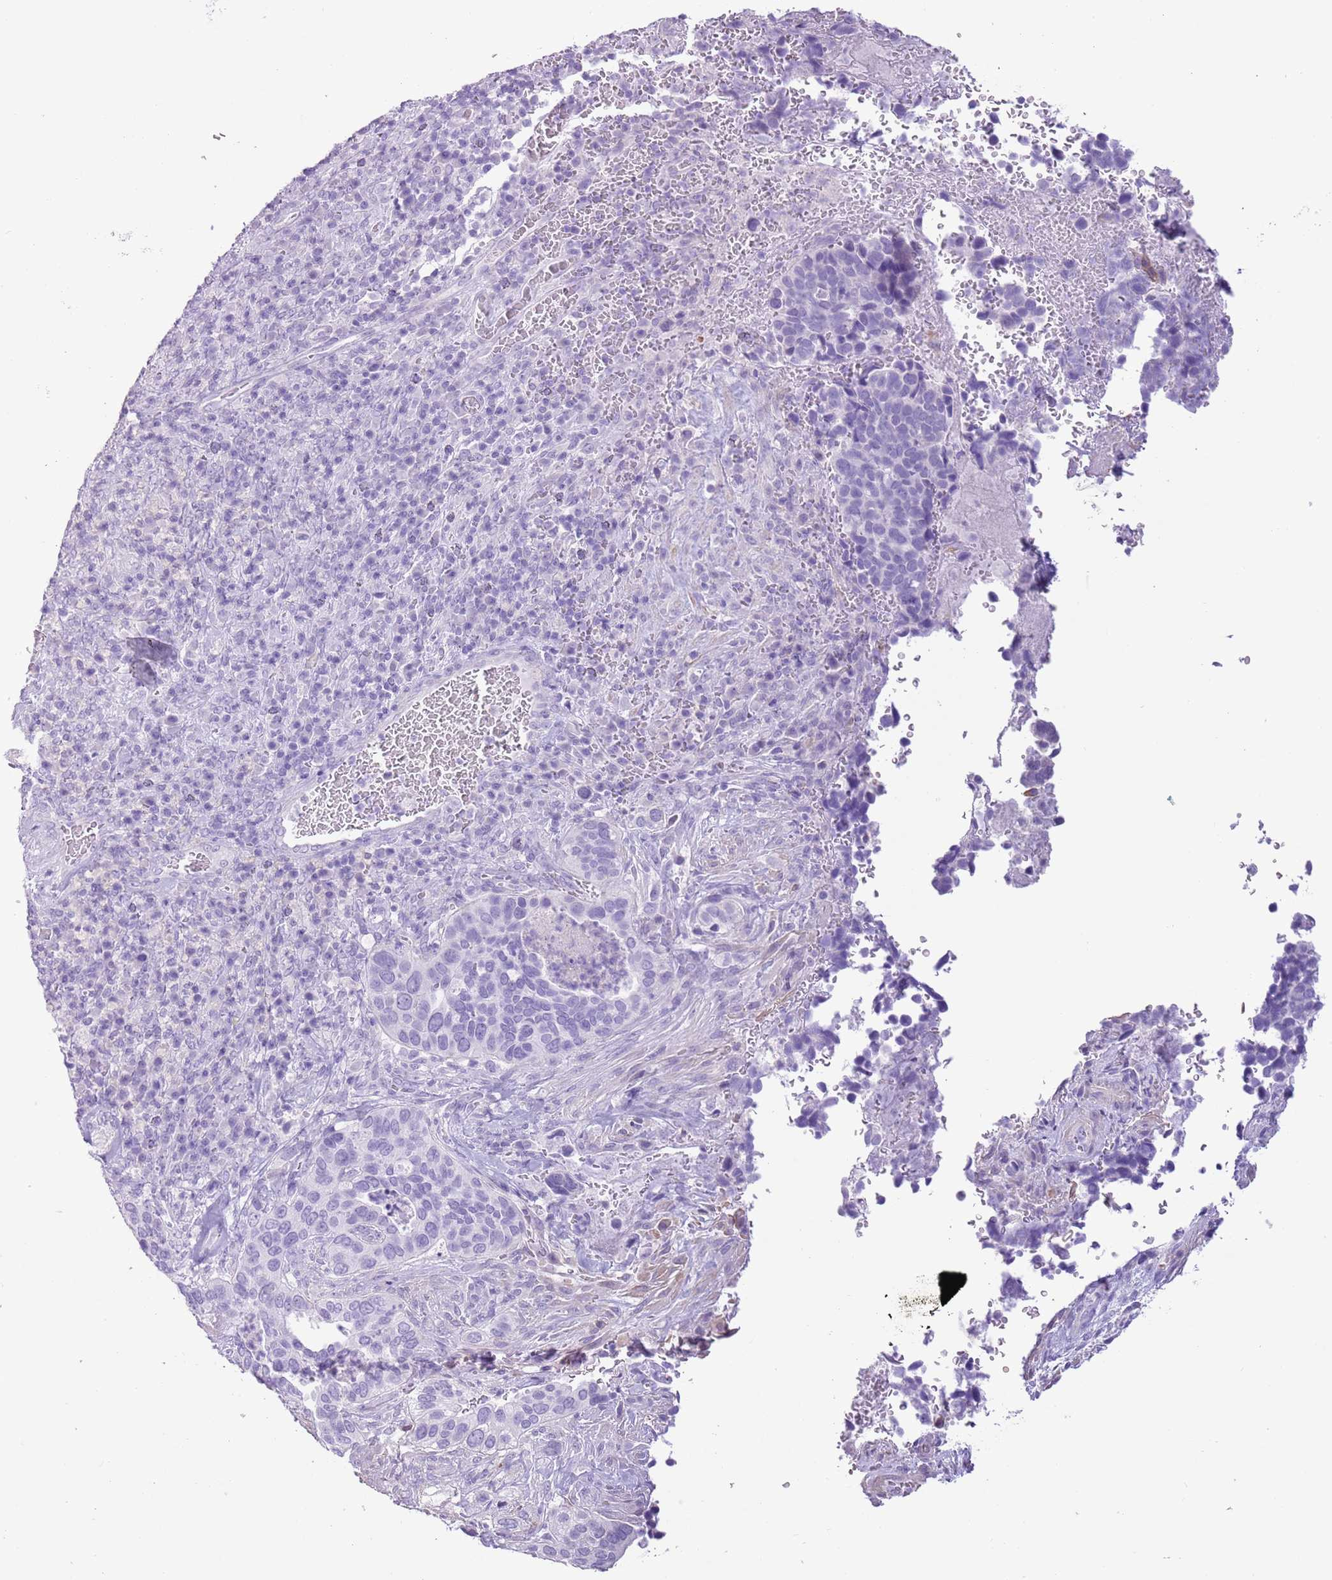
{"staining": {"intensity": "negative", "quantity": "none", "location": "none"}, "tissue": "cervical cancer", "cell_type": "Tumor cells", "image_type": "cancer", "snomed": [{"axis": "morphology", "description": "Squamous cell carcinoma, NOS"}, {"axis": "topography", "description": "Cervix"}], "caption": "This is an immunohistochemistry (IHC) micrograph of human cervical squamous cell carcinoma. There is no staining in tumor cells.", "gene": "SLC7A14", "patient": {"sex": "female", "age": 38}}